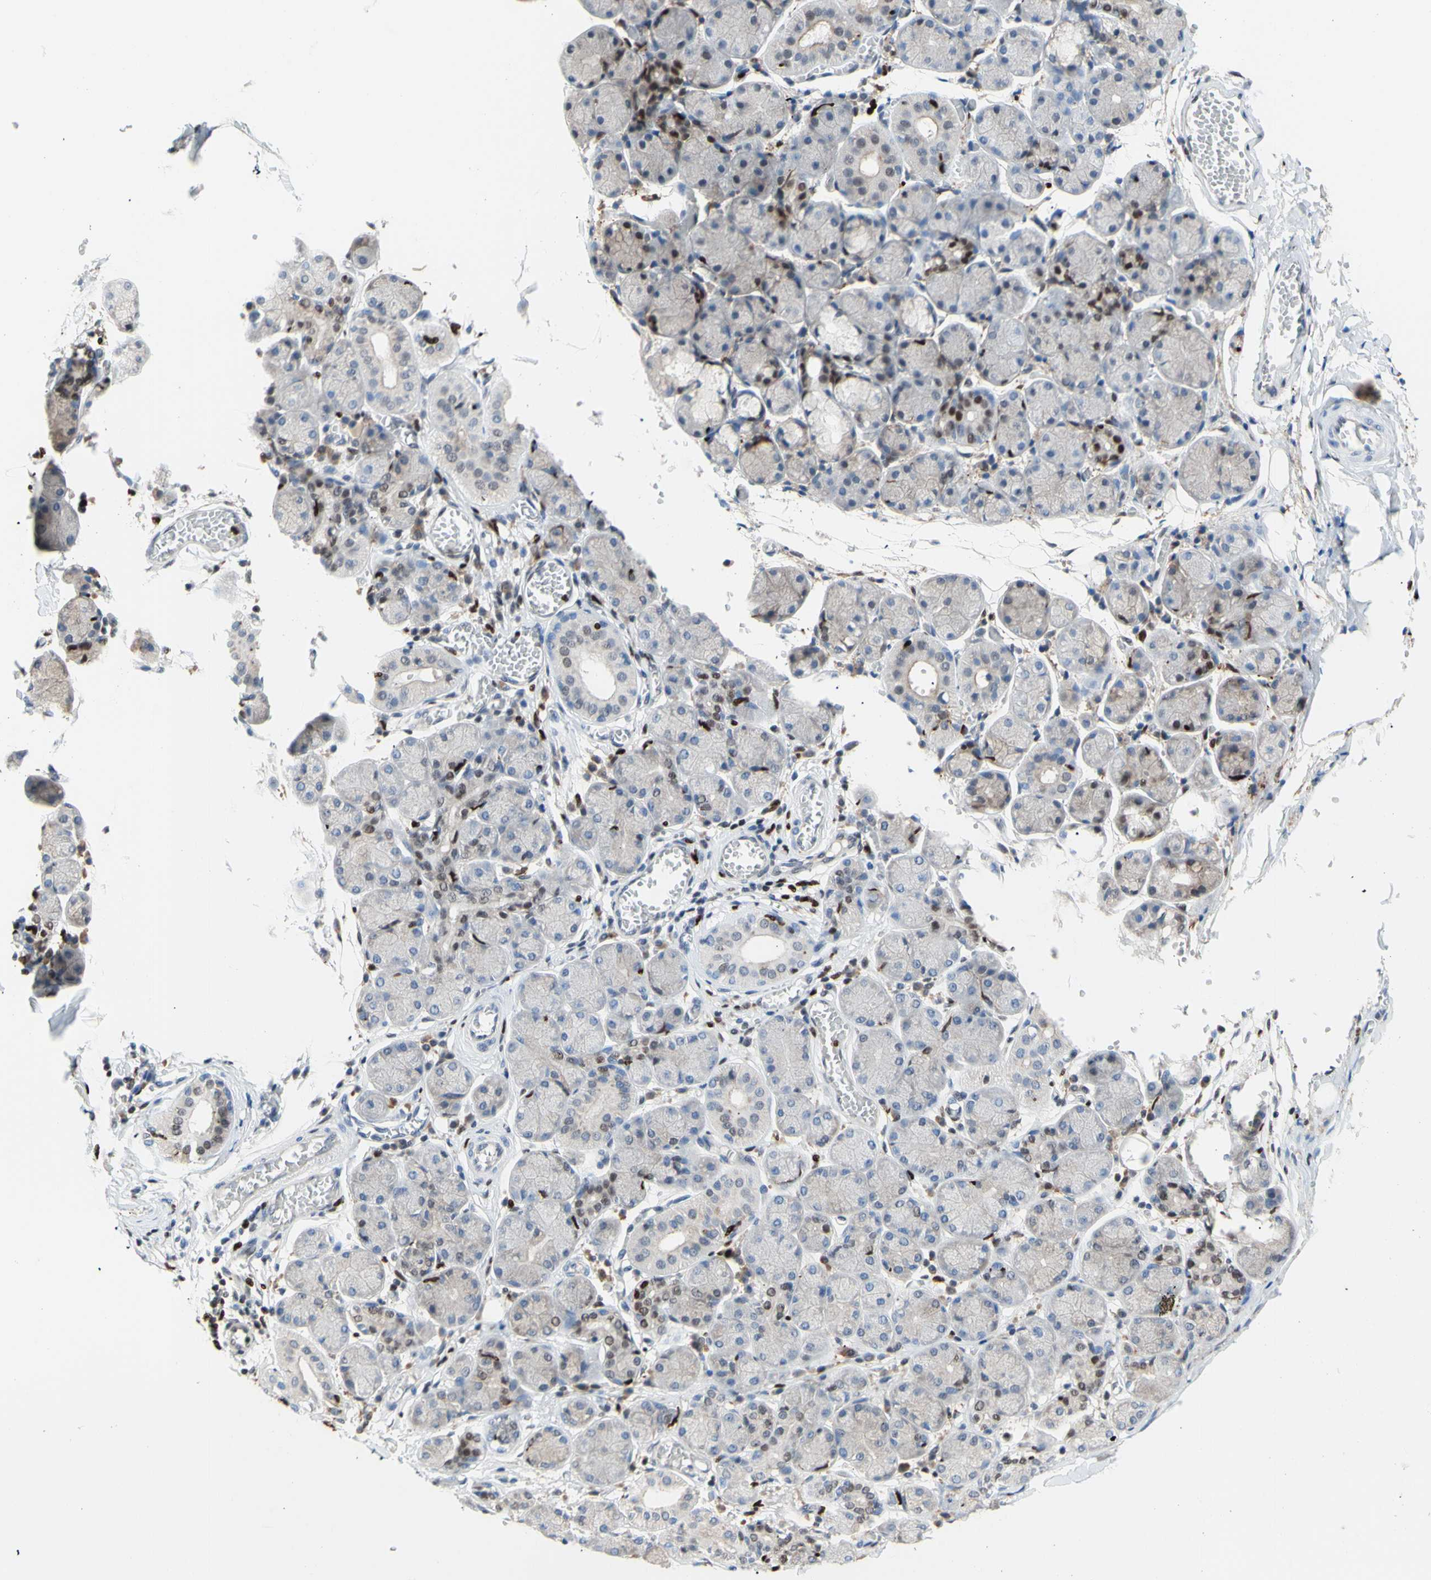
{"staining": {"intensity": "weak", "quantity": "25%-75%", "location": "nuclear"}, "tissue": "salivary gland", "cell_type": "Glandular cells", "image_type": "normal", "snomed": [{"axis": "morphology", "description": "Normal tissue, NOS"}, {"axis": "topography", "description": "Salivary gland"}], "caption": "Protein staining of normal salivary gland displays weak nuclear expression in about 25%-75% of glandular cells. (Stains: DAB (3,3'-diaminobenzidine) in brown, nuclei in blue, Microscopy: brightfield microscopy at high magnification).", "gene": "EED", "patient": {"sex": "female", "age": 24}}